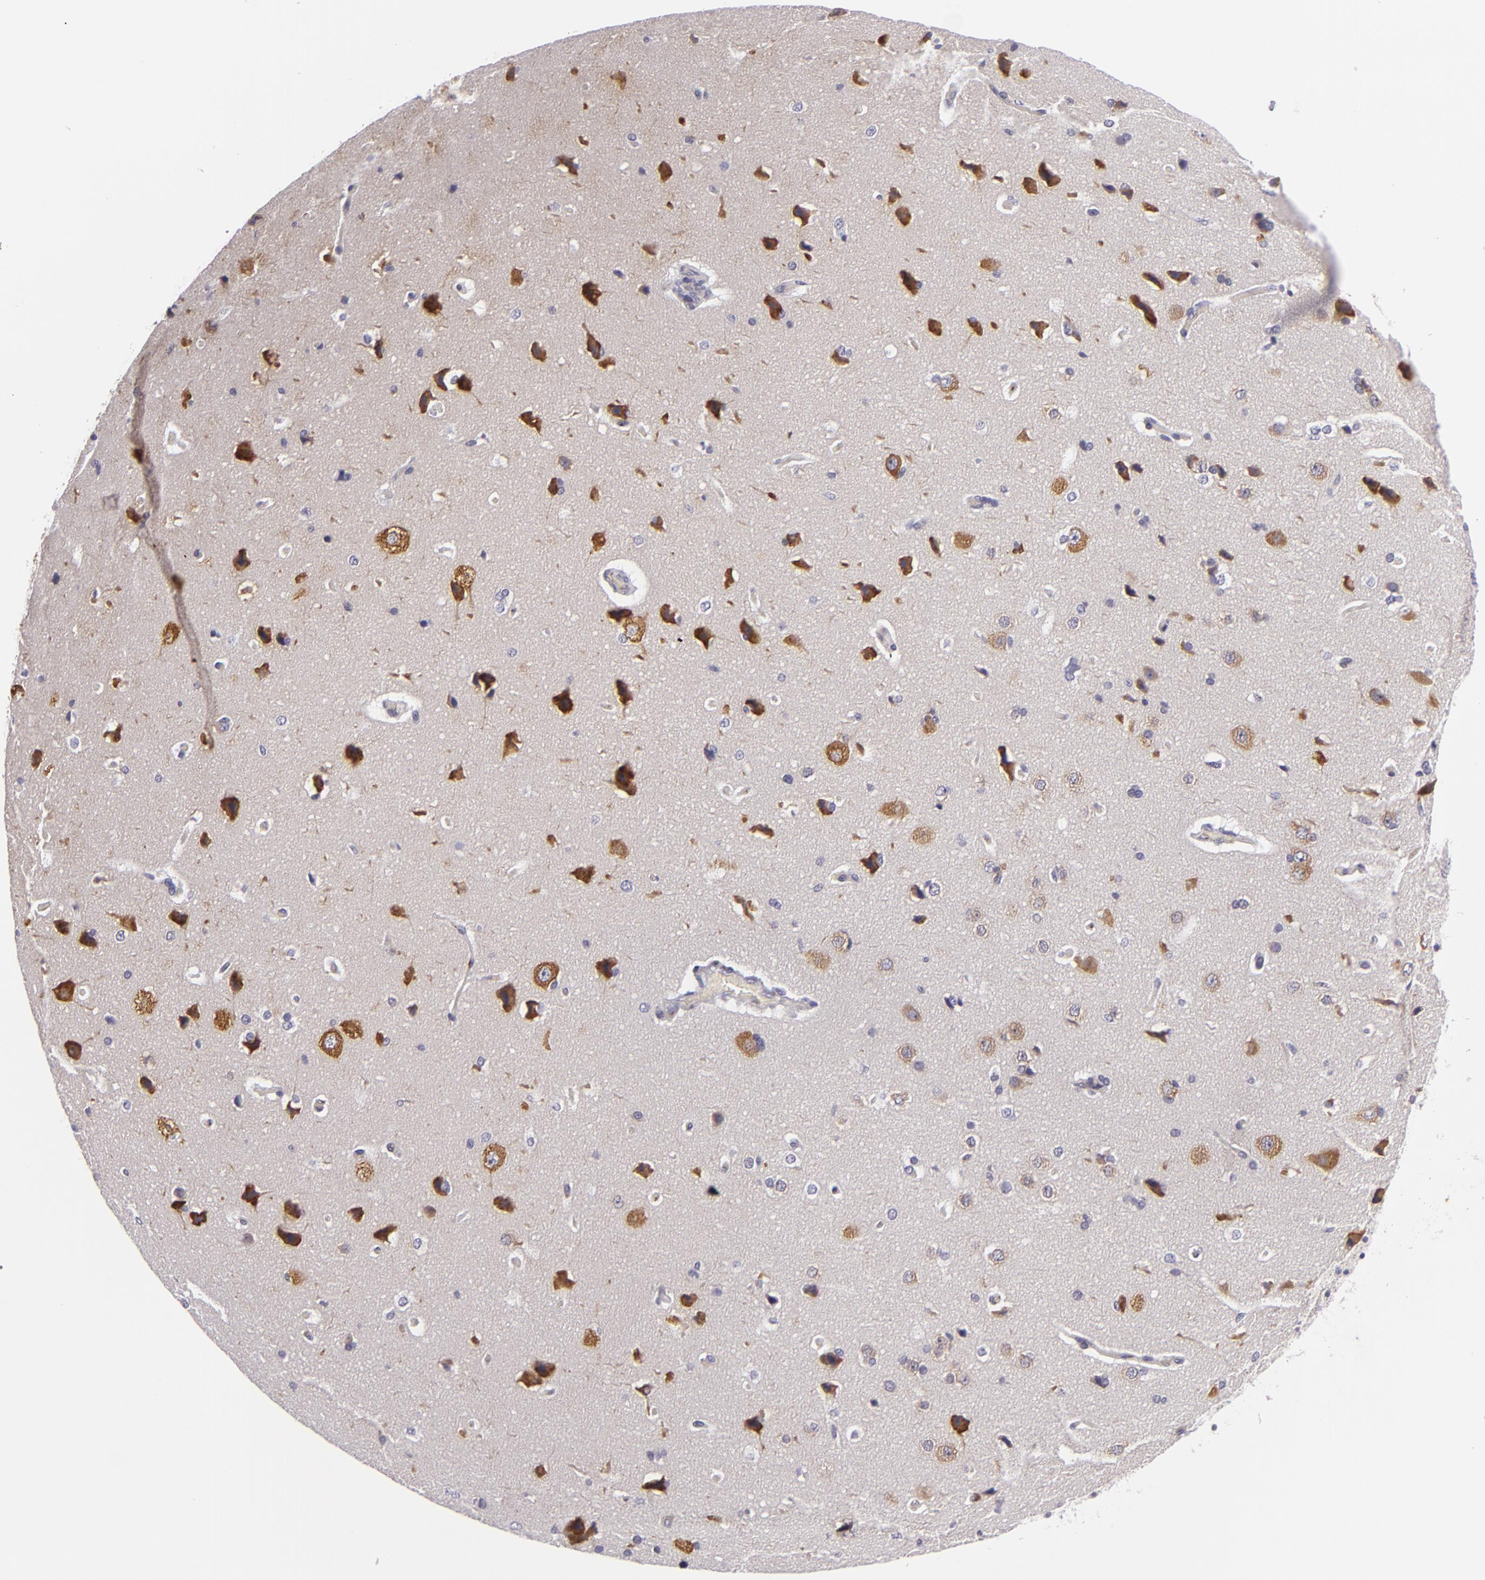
{"staining": {"intensity": "negative", "quantity": "none", "location": "none"}, "tissue": "cerebral cortex", "cell_type": "Endothelial cells", "image_type": "normal", "snomed": [{"axis": "morphology", "description": "Normal tissue, NOS"}, {"axis": "topography", "description": "Cerebral cortex"}], "caption": "Immunohistochemistry photomicrograph of benign cerebral cortex: cerebral cortex stained with DAB (3,3'-diaminobenzidine) shows no significant protein expression in endothelial cells.", "gene": "KCNAB2", "patient": {"sex": "female", "age": 45}}